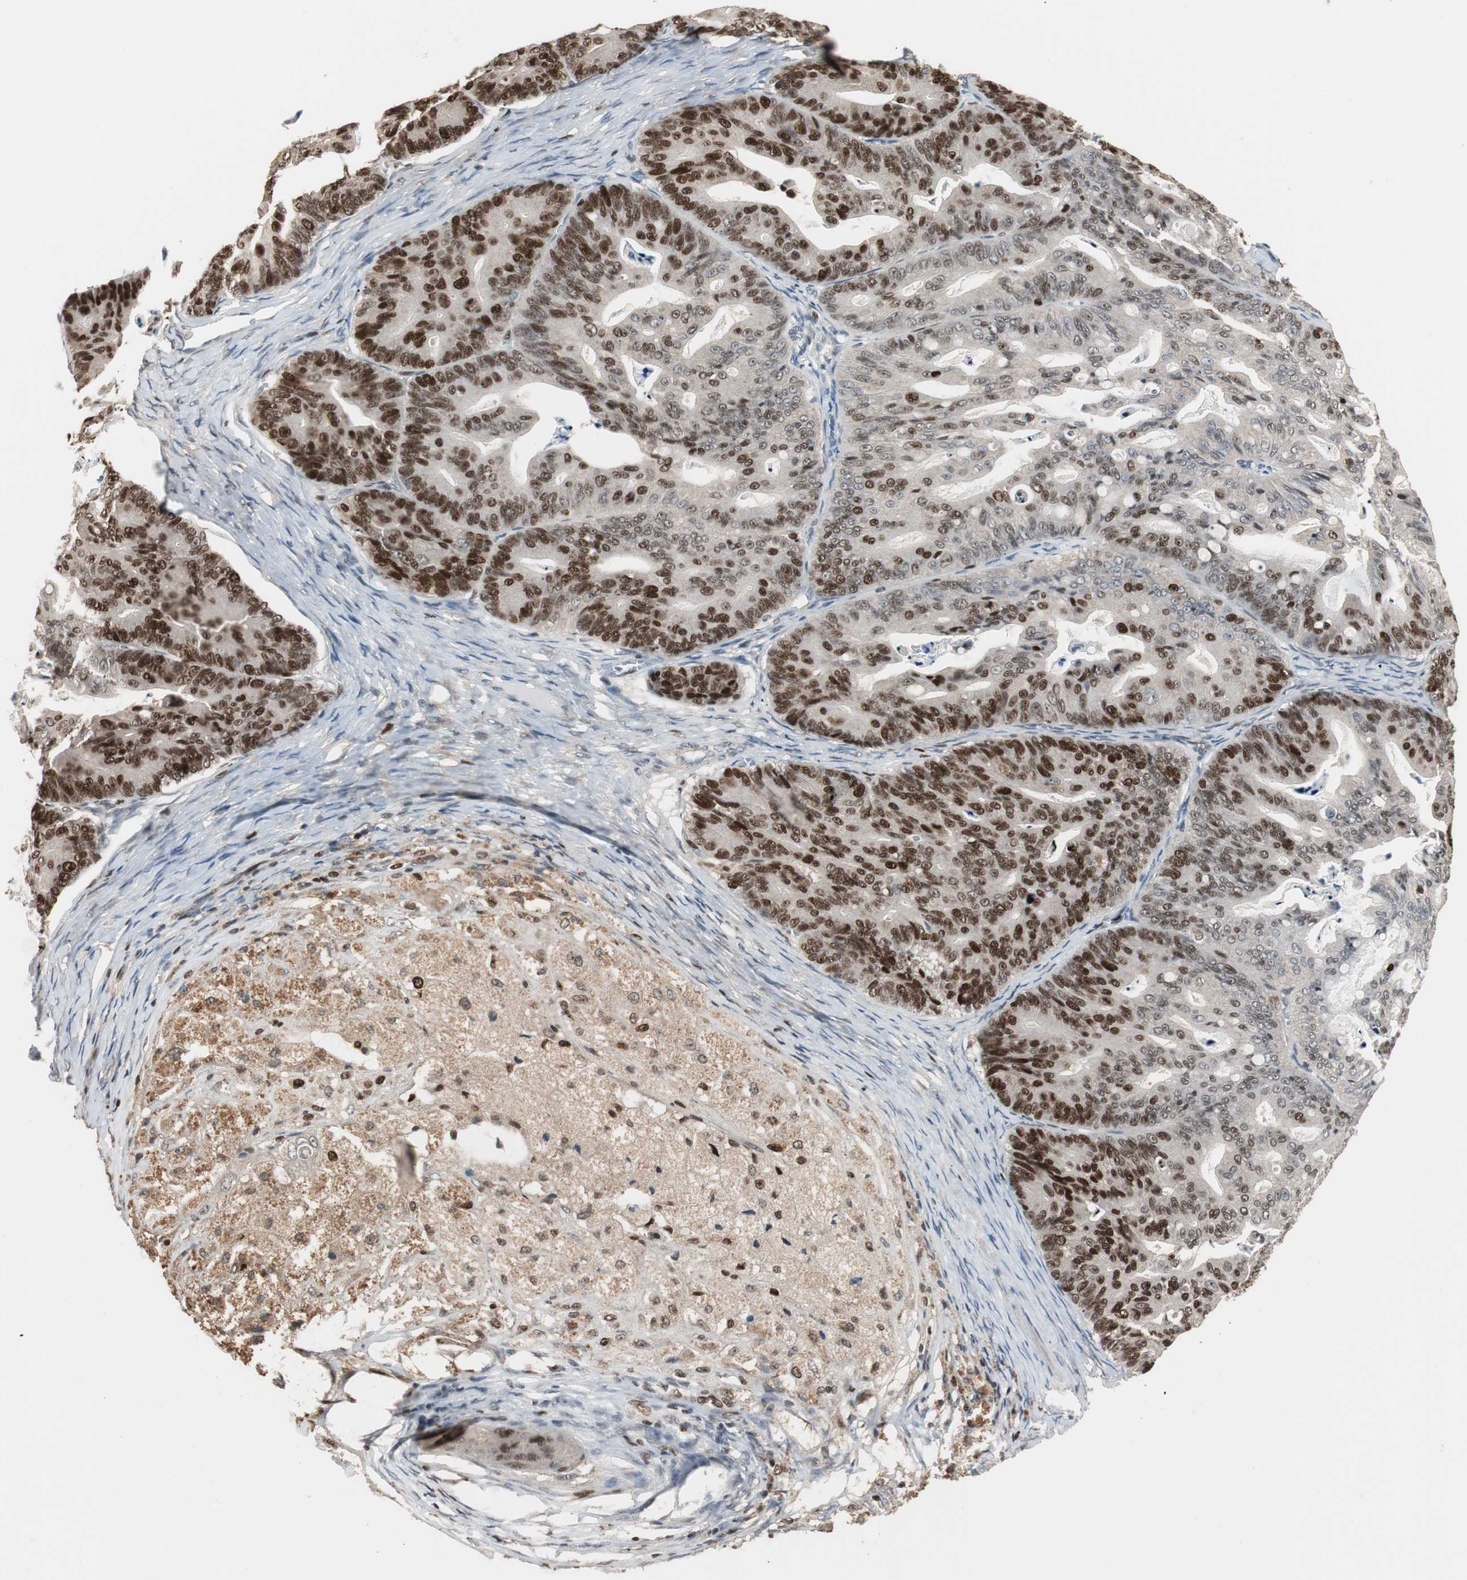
{"staining": {"intensity": "strong", "quantity": "25%-75%", "location": "nuclear"}, "tissue": "ovarian cancer", "cell_type": "Tumor cells", "image_type": "cancer", "snomed": [{"axis": "morphology", "description": "Cystadenocarcinoma, mucinous, NOS"}, {"axis": "topography", "description": "Ovary"}], "caption": "High-magnification brightfield microscopy of ovarian cancer (mucinous cystadenocarcinoma) stained with DAB (3,3'-diaminobenzidine) (brown) and counterstained with hematoxylin (blue). tumor cells exhibit strong nuclear expression is seen in approximately25%-75% of cells.", "gene": "FEN1", "patient": {"sex": "female", "age": 36}}